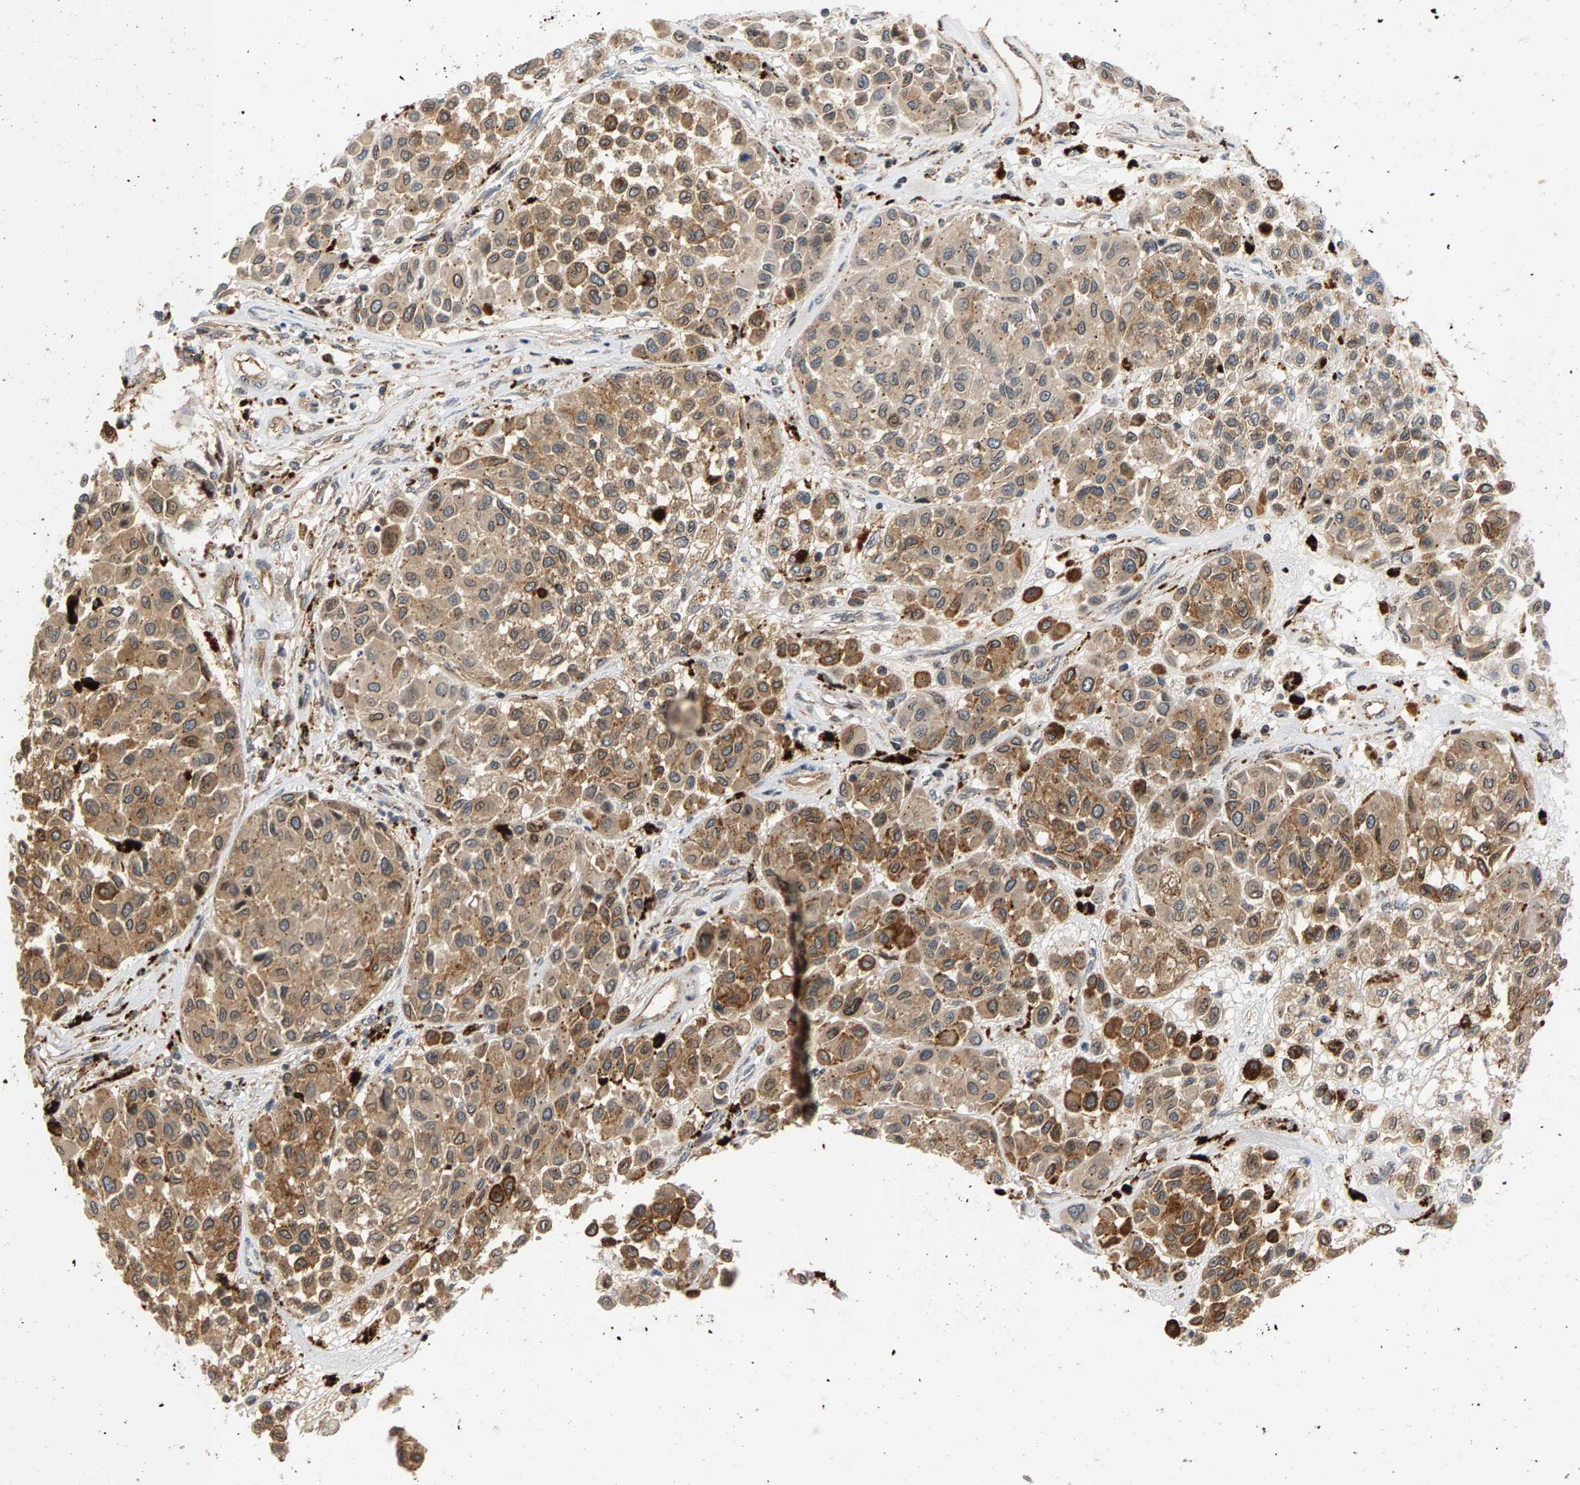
{"staining": {"intensity": "moderate", "quantity": ">75%", "location": "cytoplasmic/membranous"}, "tissue": "melanoma", "cell_type": "Tumor cells", "image_type": "cancer", "snomed": [{"axis": "morphology", "description": "Malignant melanoma, Metastatic site"}, {"axis": "topography", "description": "Soft tissue"}], "caption": "Immunohistochemical staining of human melanoma exhibits moderate cytoplasmic/membranous protein expression in approximately >75% of tumor cells. (Brightfield microscopy of DAB IHC at high magnification).", "gene": "MAP2K5", "patient": {"sex": "male", "age": 41}}